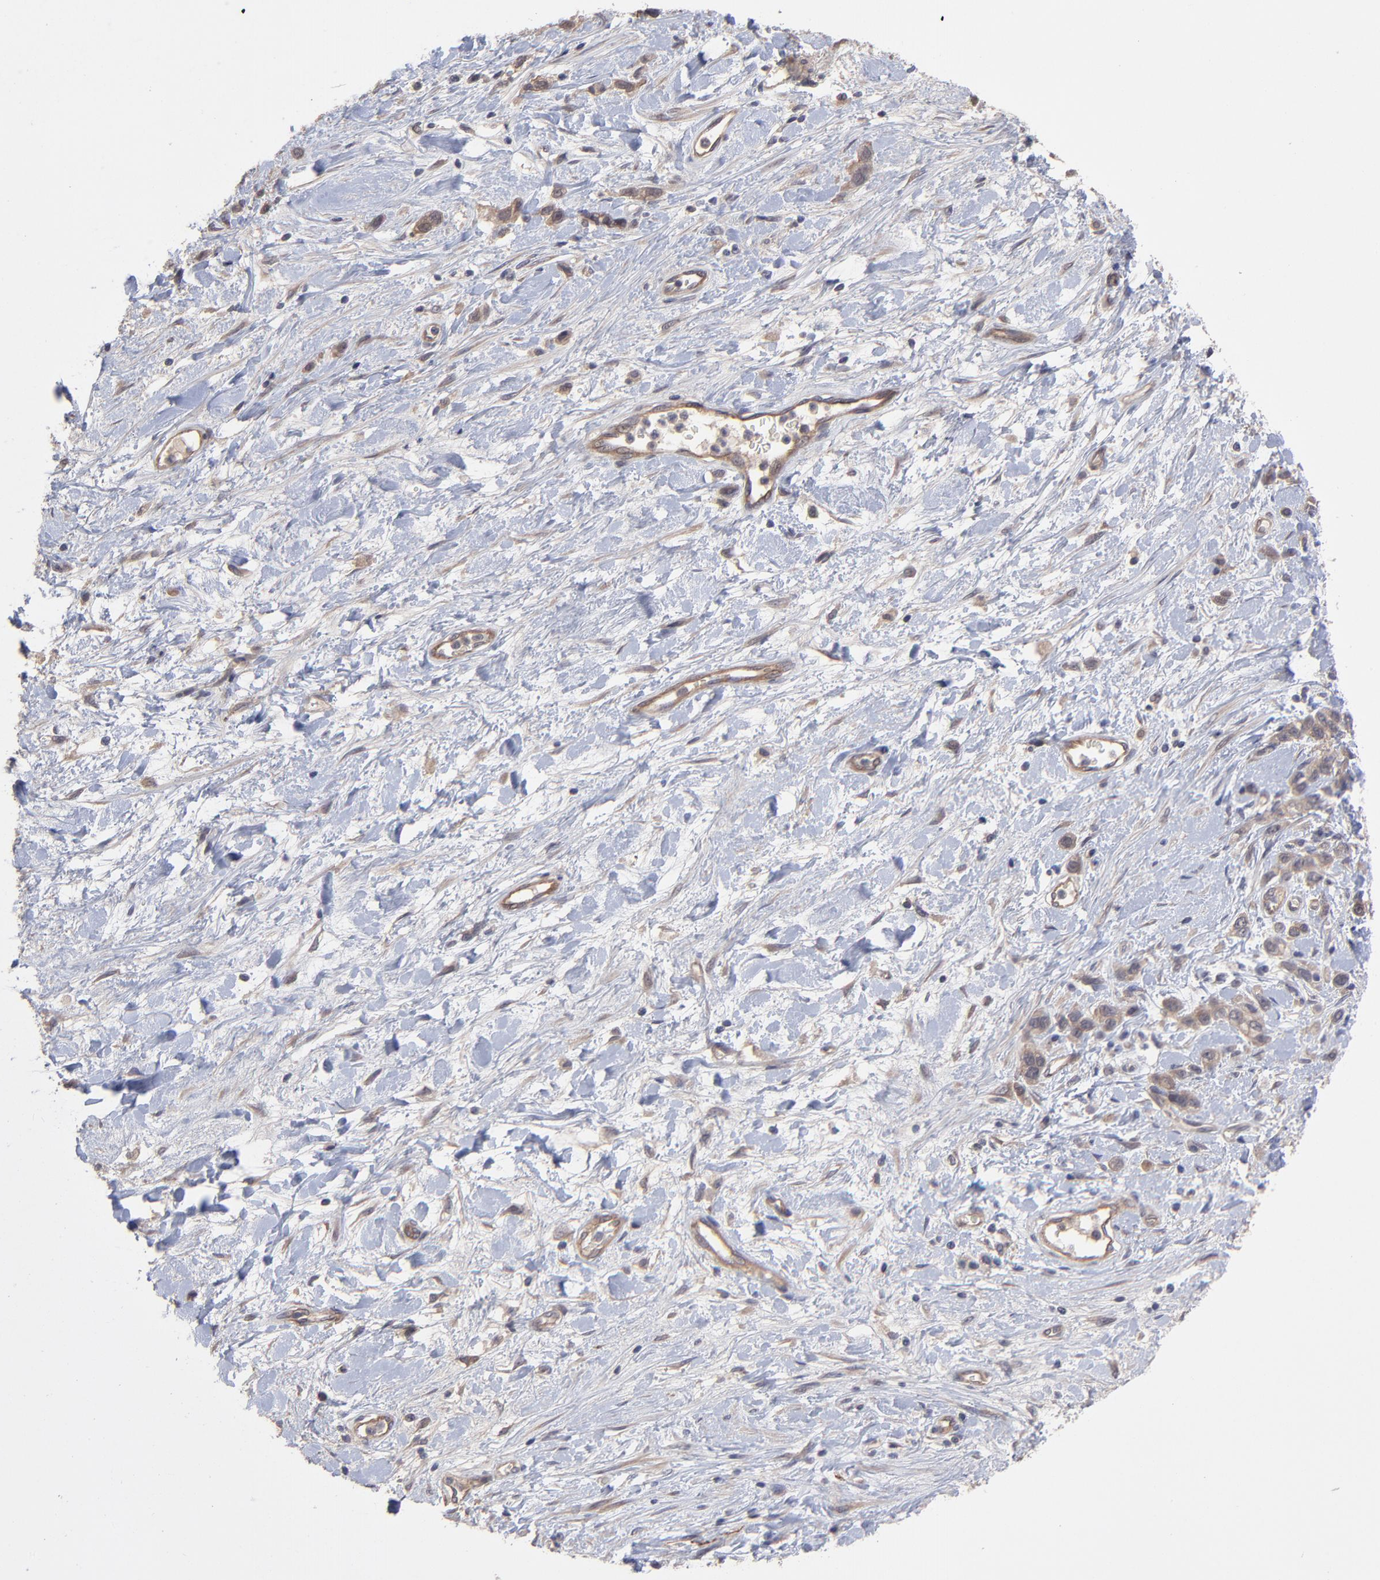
{"staining": {"intensity": "moderate", "quantity": ">75%", "location": "cytoplasmic/membranous"}, "tissue": "stomach cancer", "cell_type": "Tumor cells", "image_type": "cancer", "snomed": [{"axis": "morphology", "description": "Normal tissue, NOS"}, {"axis": "morphology", "description": "Adenocarcinoma, NOS"}, {"axis": "morphology", "description": "Adenocarcinoma, High grade"}, {"axis": "topography", "description": "Stomach, upper"}, {"axis": "topography", "description": "Stomach"}], "caption": "About >75% of tumor cells in stomach cancer reveal moderate cytoplasmic/membranous protein expression as visualized by brown immunohistochemical staining.", "gene": "ZNF780B", "patient": {"sex": "female", "age": 65}}